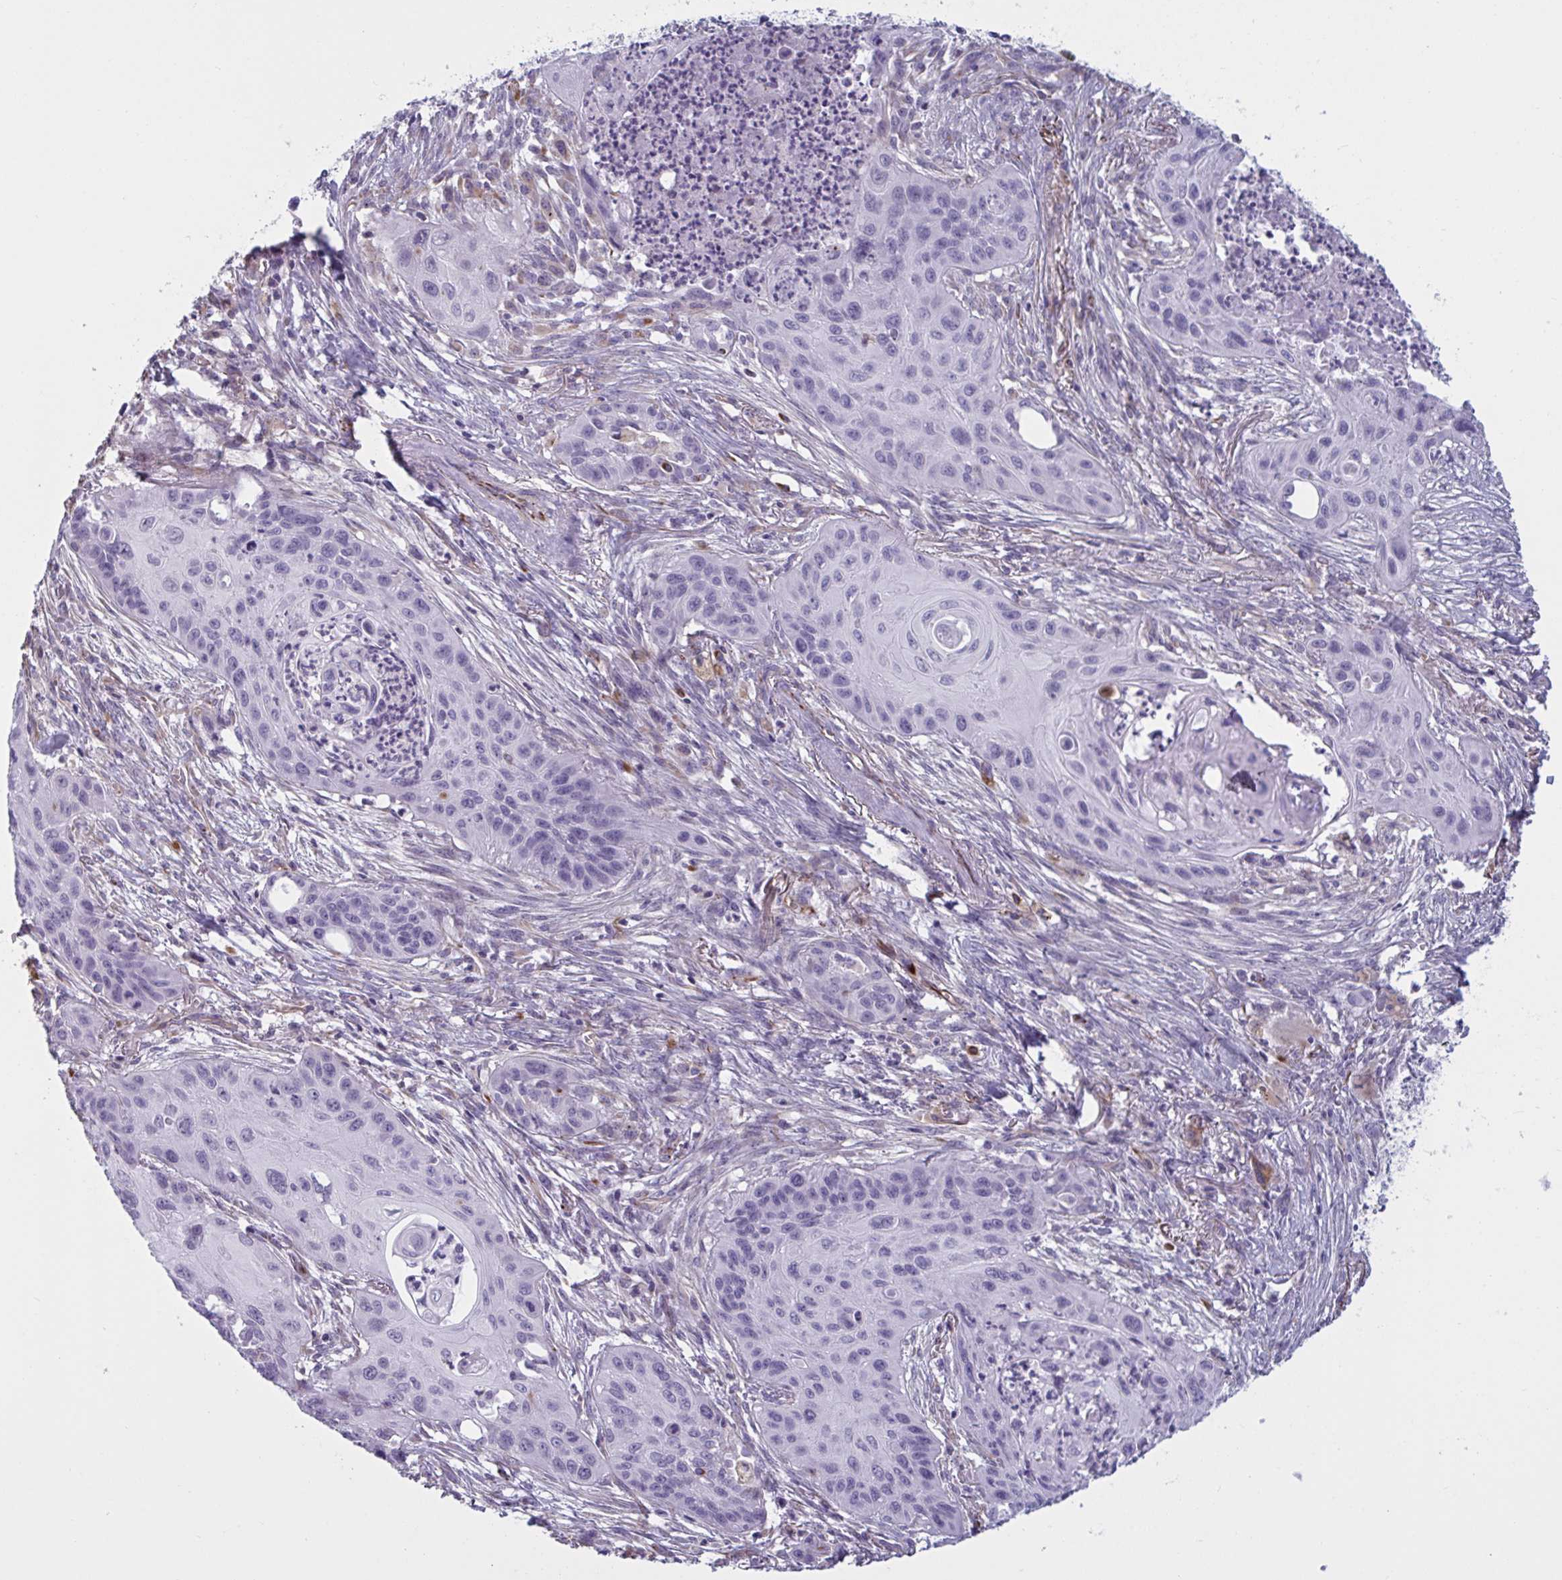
{"staining": {"intensity": "negative", "quantity": "none", "location": "none"}, "tissue": "lung cancer", "cell_type": "Tumor cells", "image_type": "cancer", "snomed": [{"axis": "morphology", "description": "Squamous cell carcinoma, NOS"}, {"axis": "topography", "description": "Lung"}], "caption": "Immunohistochemical staining of lung cancer (squamous cell carcinoma) shows no significant positivity in tumor cells.", "gene": "OR1L3", "patient": {"sex": "male", "age": 71}}